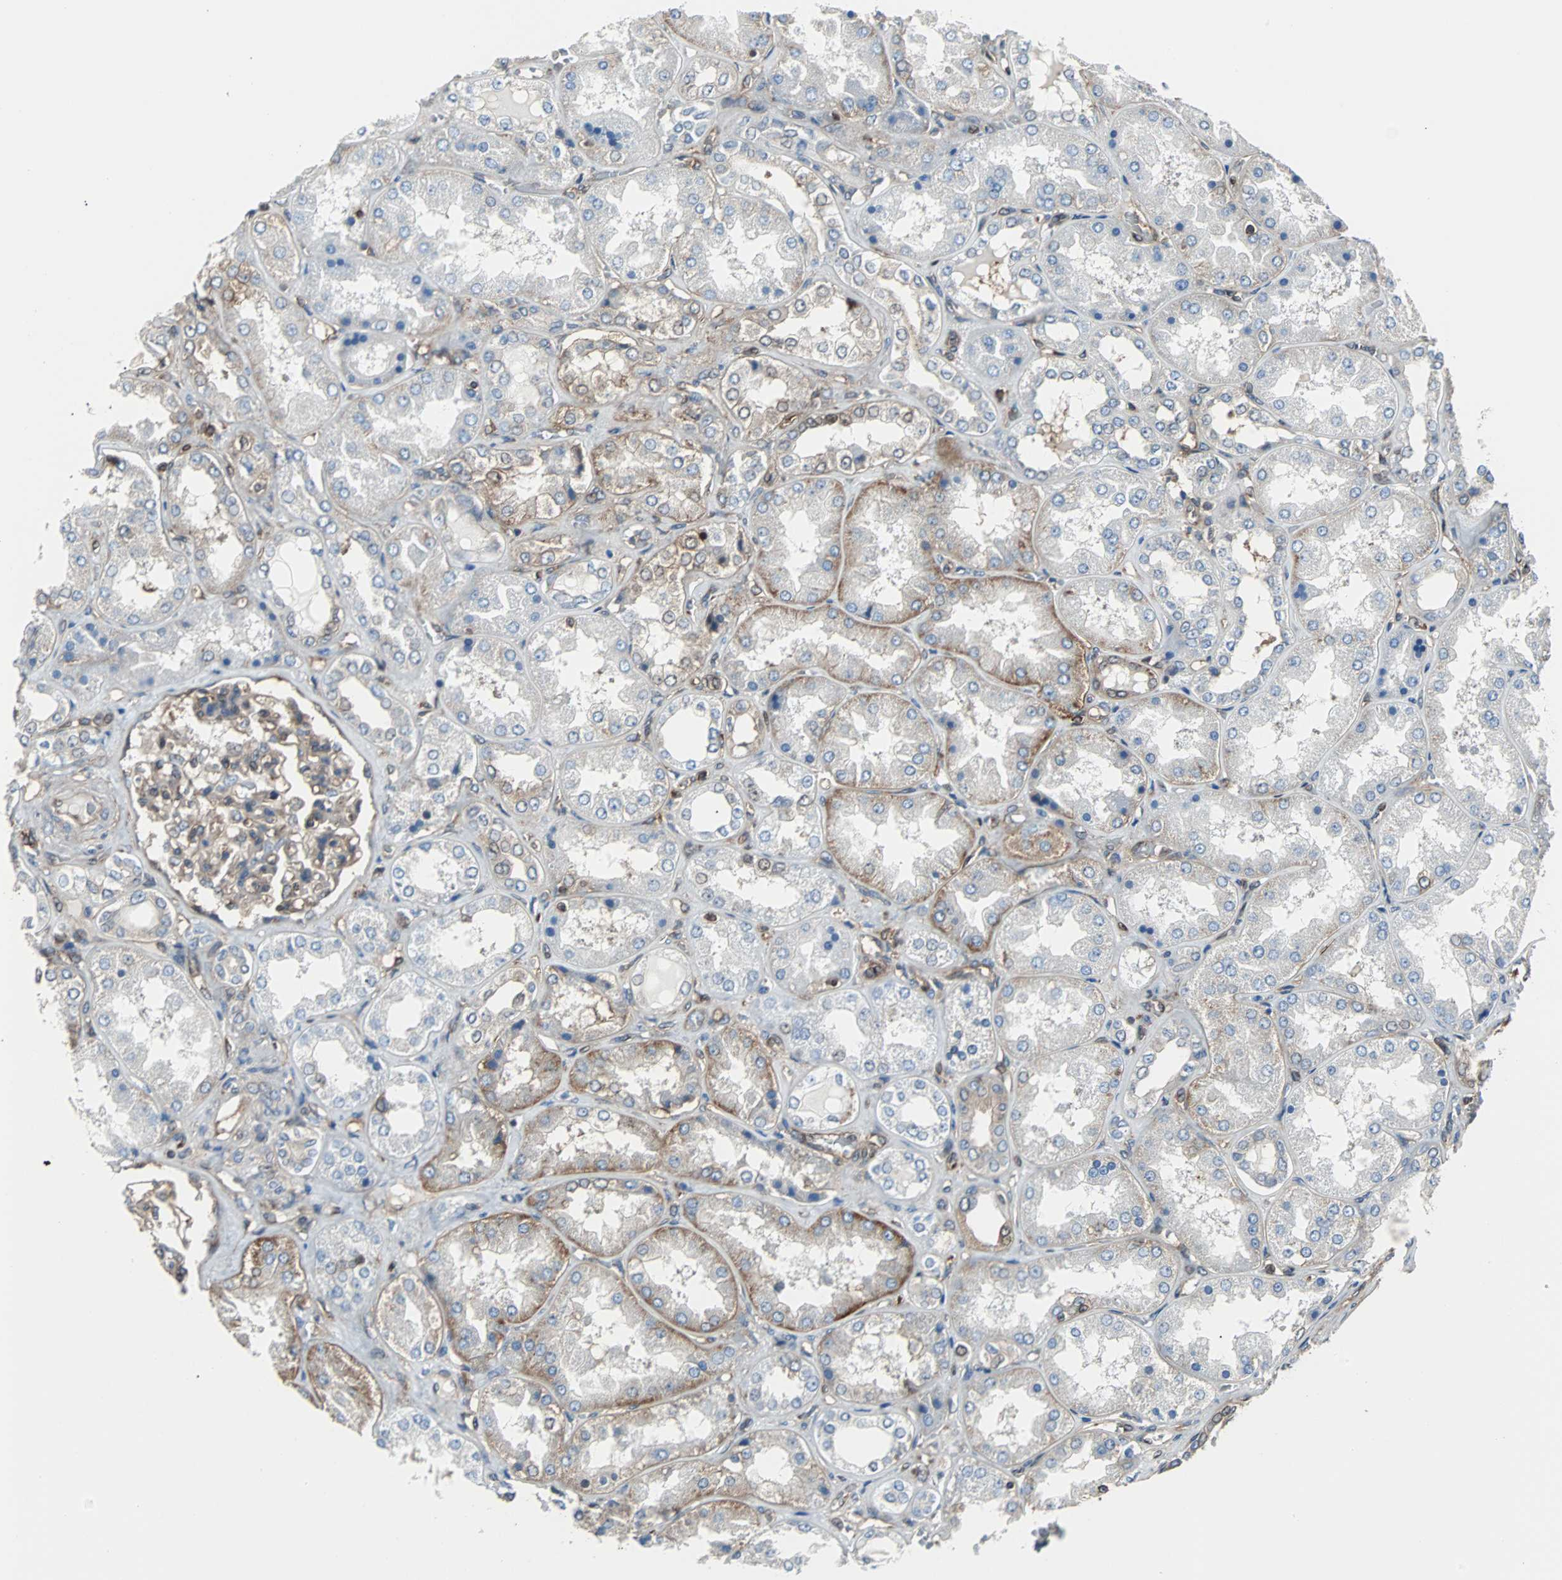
{"staining": {"intensity": "moderate", "quantity": ">75%", "location": "cytoplasmic/membranous"}, "tissue": "kidney", "cell_type": "Cells in glomeruli", "image_type": "normal", "snomed": [{"axis": "morphology", "description": "Normal tissue, NOS"}, {"axis": "topography", "description": "Kidney"}], "caption": "Cells in glomeruli exhibit medium levels of moderate cytoplasmic/membranous expression in about >75% of cells in benign human kidney. The staining is performed using DAB (3,3'-diaminobenzidine) brown chromogen to label protein expression. The nuclei are counter-stained blue using hematoxylin.", "gene": "RELA", "patient": {"sex": "female", "age": 56}}